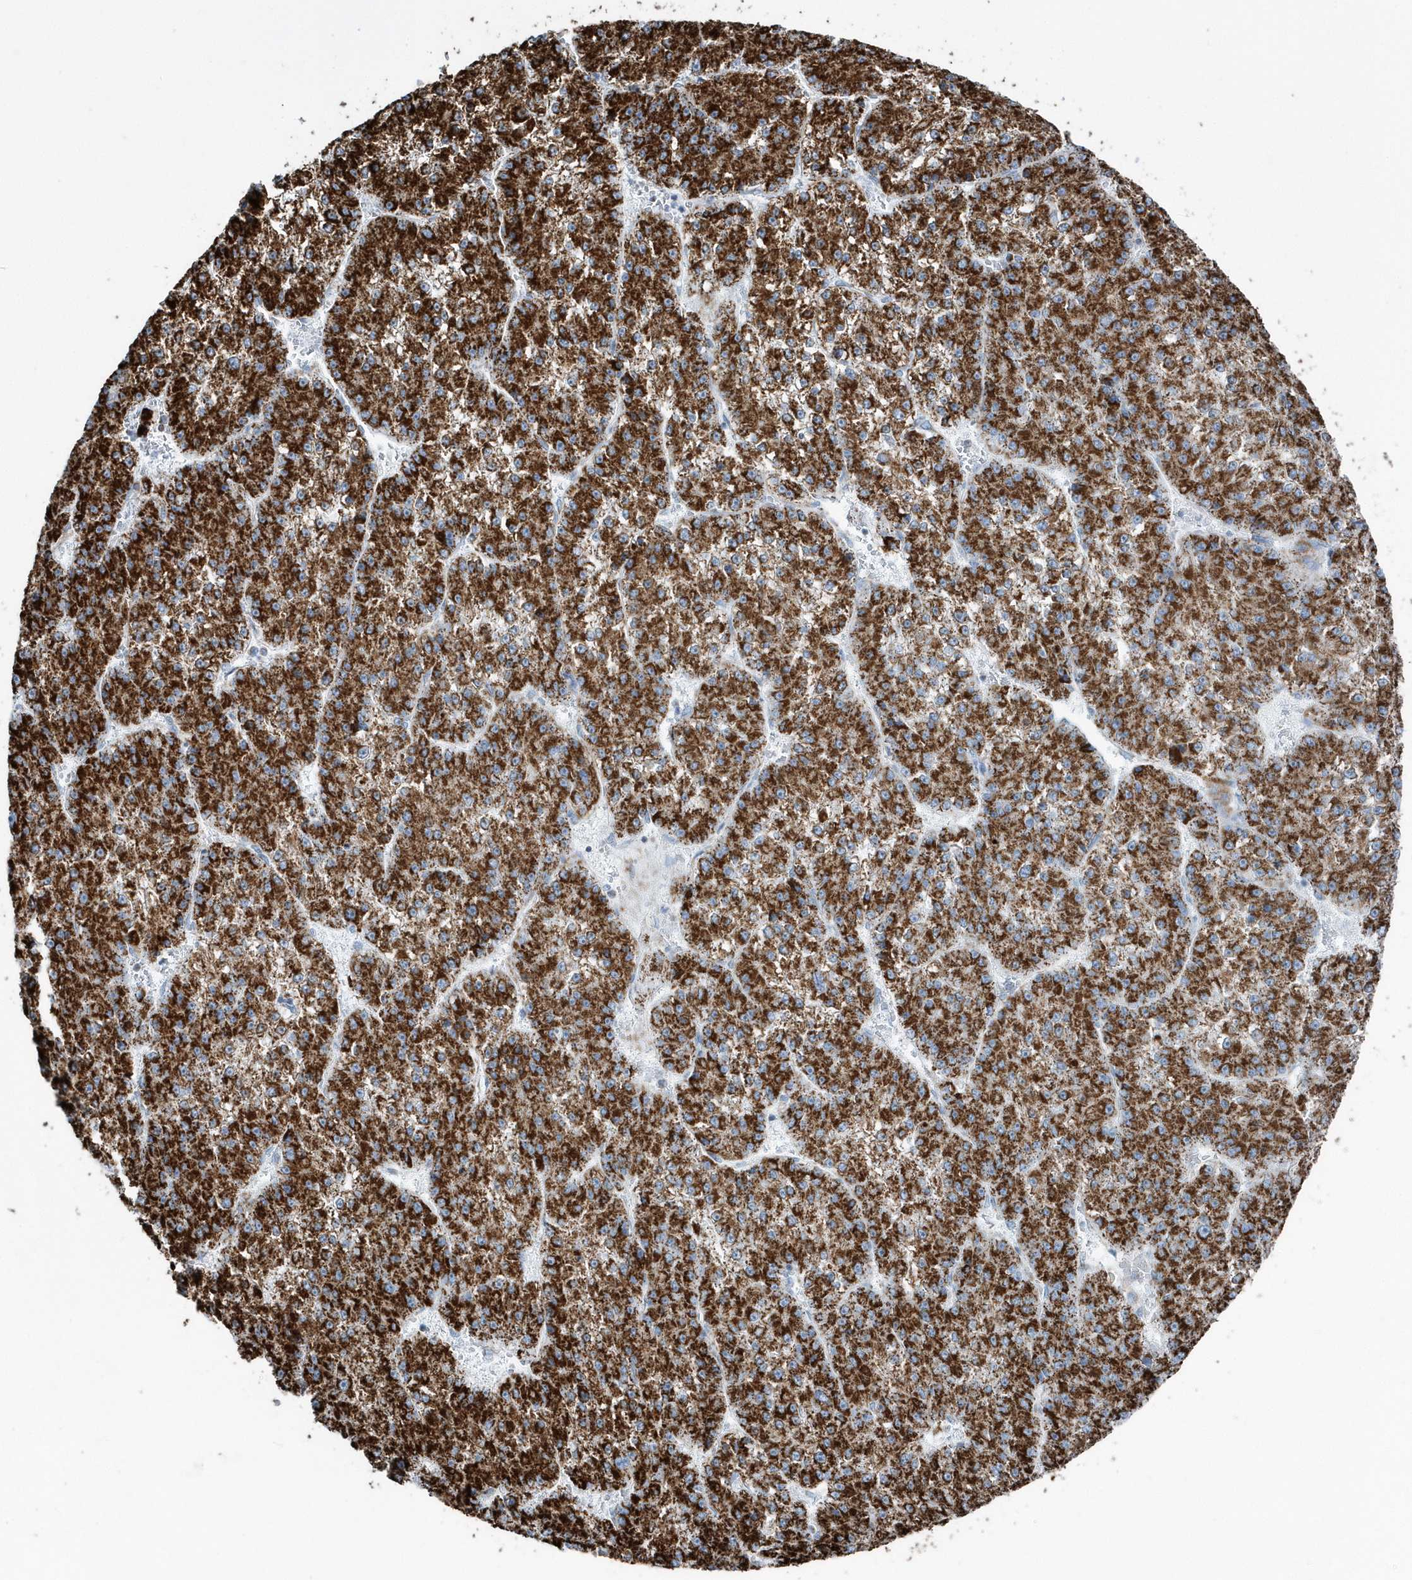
{"staining": {"intensity": "strong", "quantity": ">75%", "location": "cytoplasmic/membranous"}, "tissue": "liver cancer", "cell_type": "Tumor cells", "image_type": "cancer", "snomed": [{"axis": "morphology", "description": "Carcinoma, Hepatocellular, NOS"}, {"axis": "topography", "description": "Liver"}], "caption": "Approximately >75% of tumor cells in human hepatocellular carcinoma (liver) exhibit strong cytoplasmic/membranous protein expression as visualized by brown immunohistochemical staining.", "gene": "TMCO6", "patient": {"sex": "female", "age": 73}}